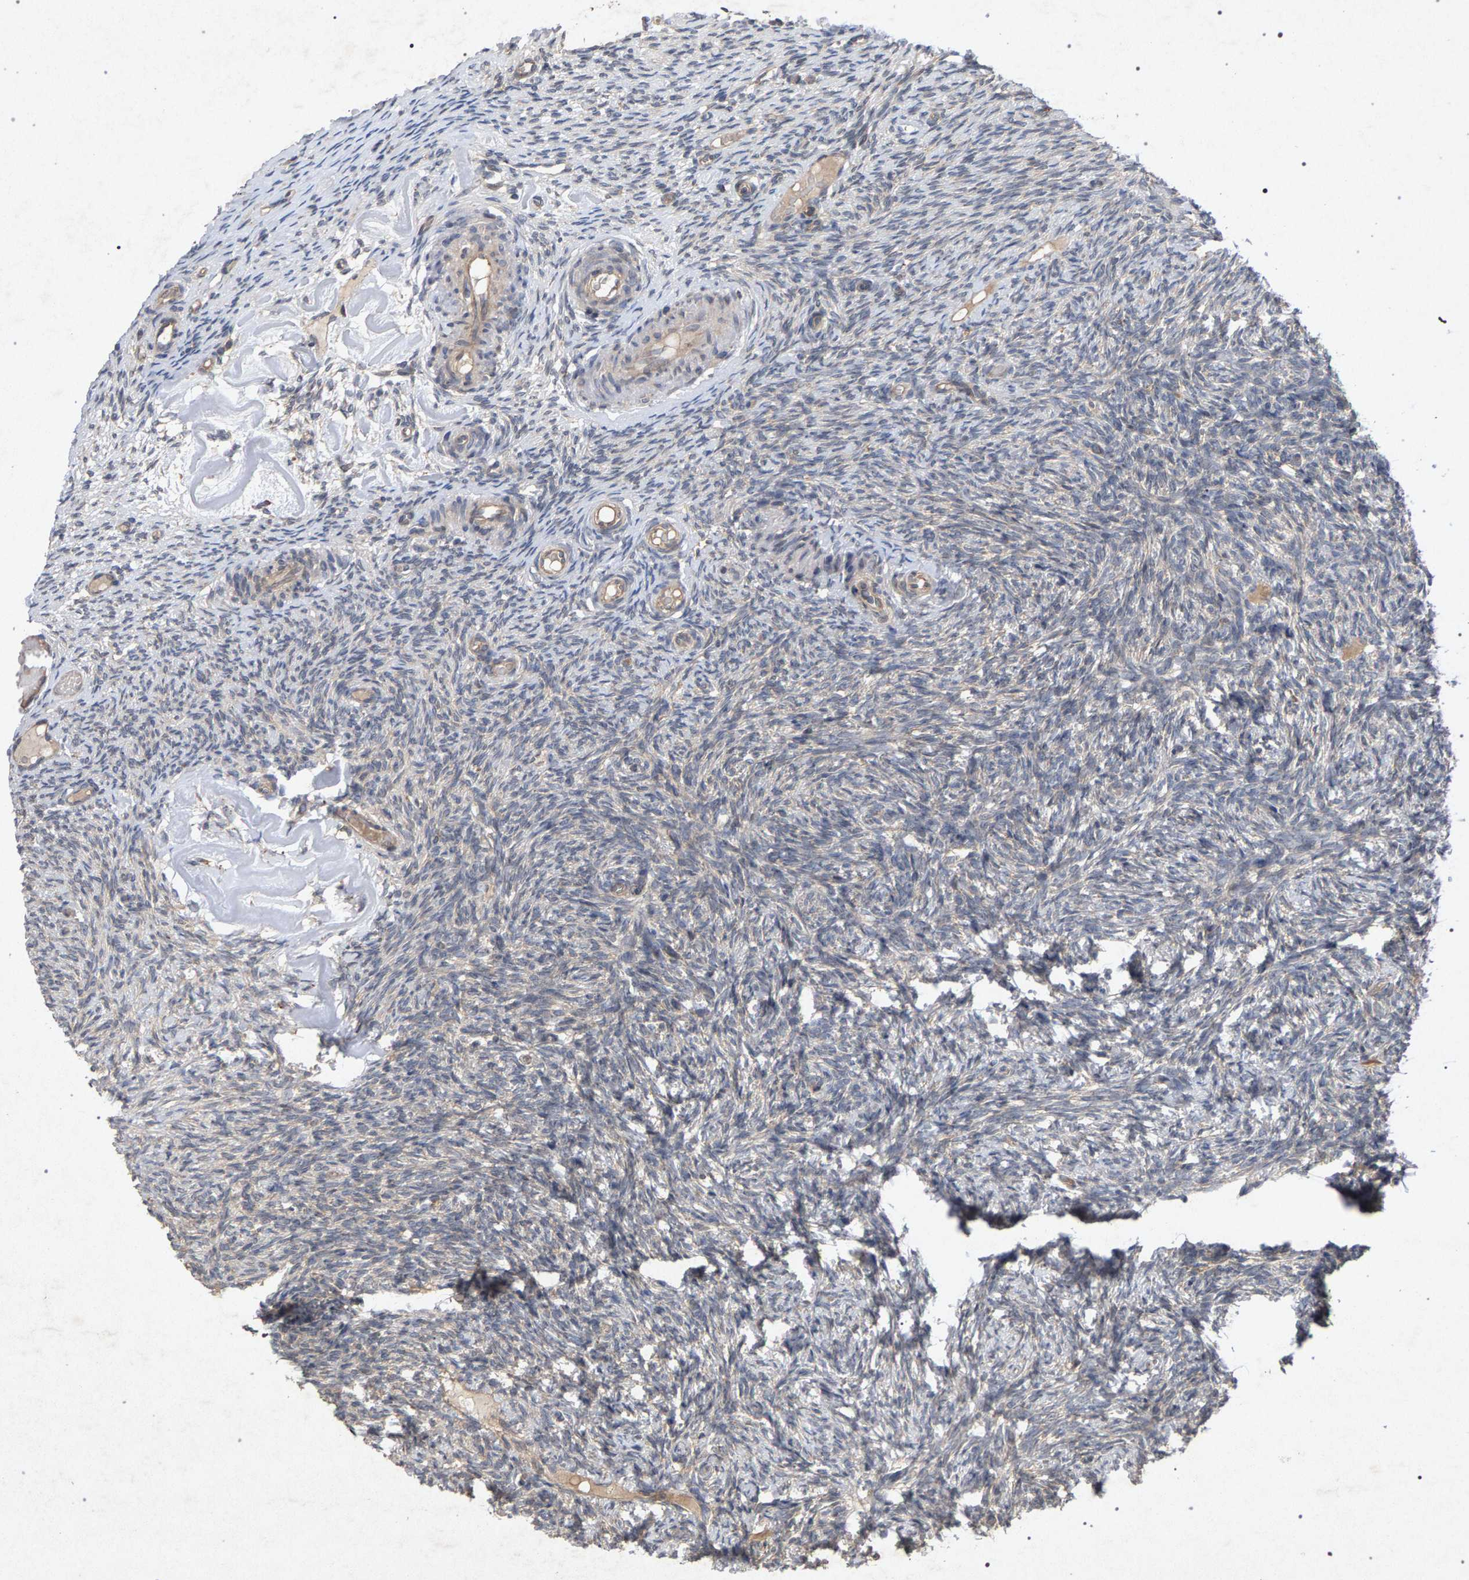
{"staining": {"intensity": "weak", "quantity": "<25%", "location": "cytoplasmic/membranous"}, "tissue": "ovary", "cell_type": "Ovarian stroma cells", "image_type": "normal", "snomed": [{"axis": "morphology", "description": "Normal tissue, NOS"}, {"axis": "topography", "description": "Ovary"}], "caption": "Ovarian stroma cells show no significant protein staining in benign ovary.", "gene": "SLC4A4", "patient": {"sex": "female", "age": 60}}